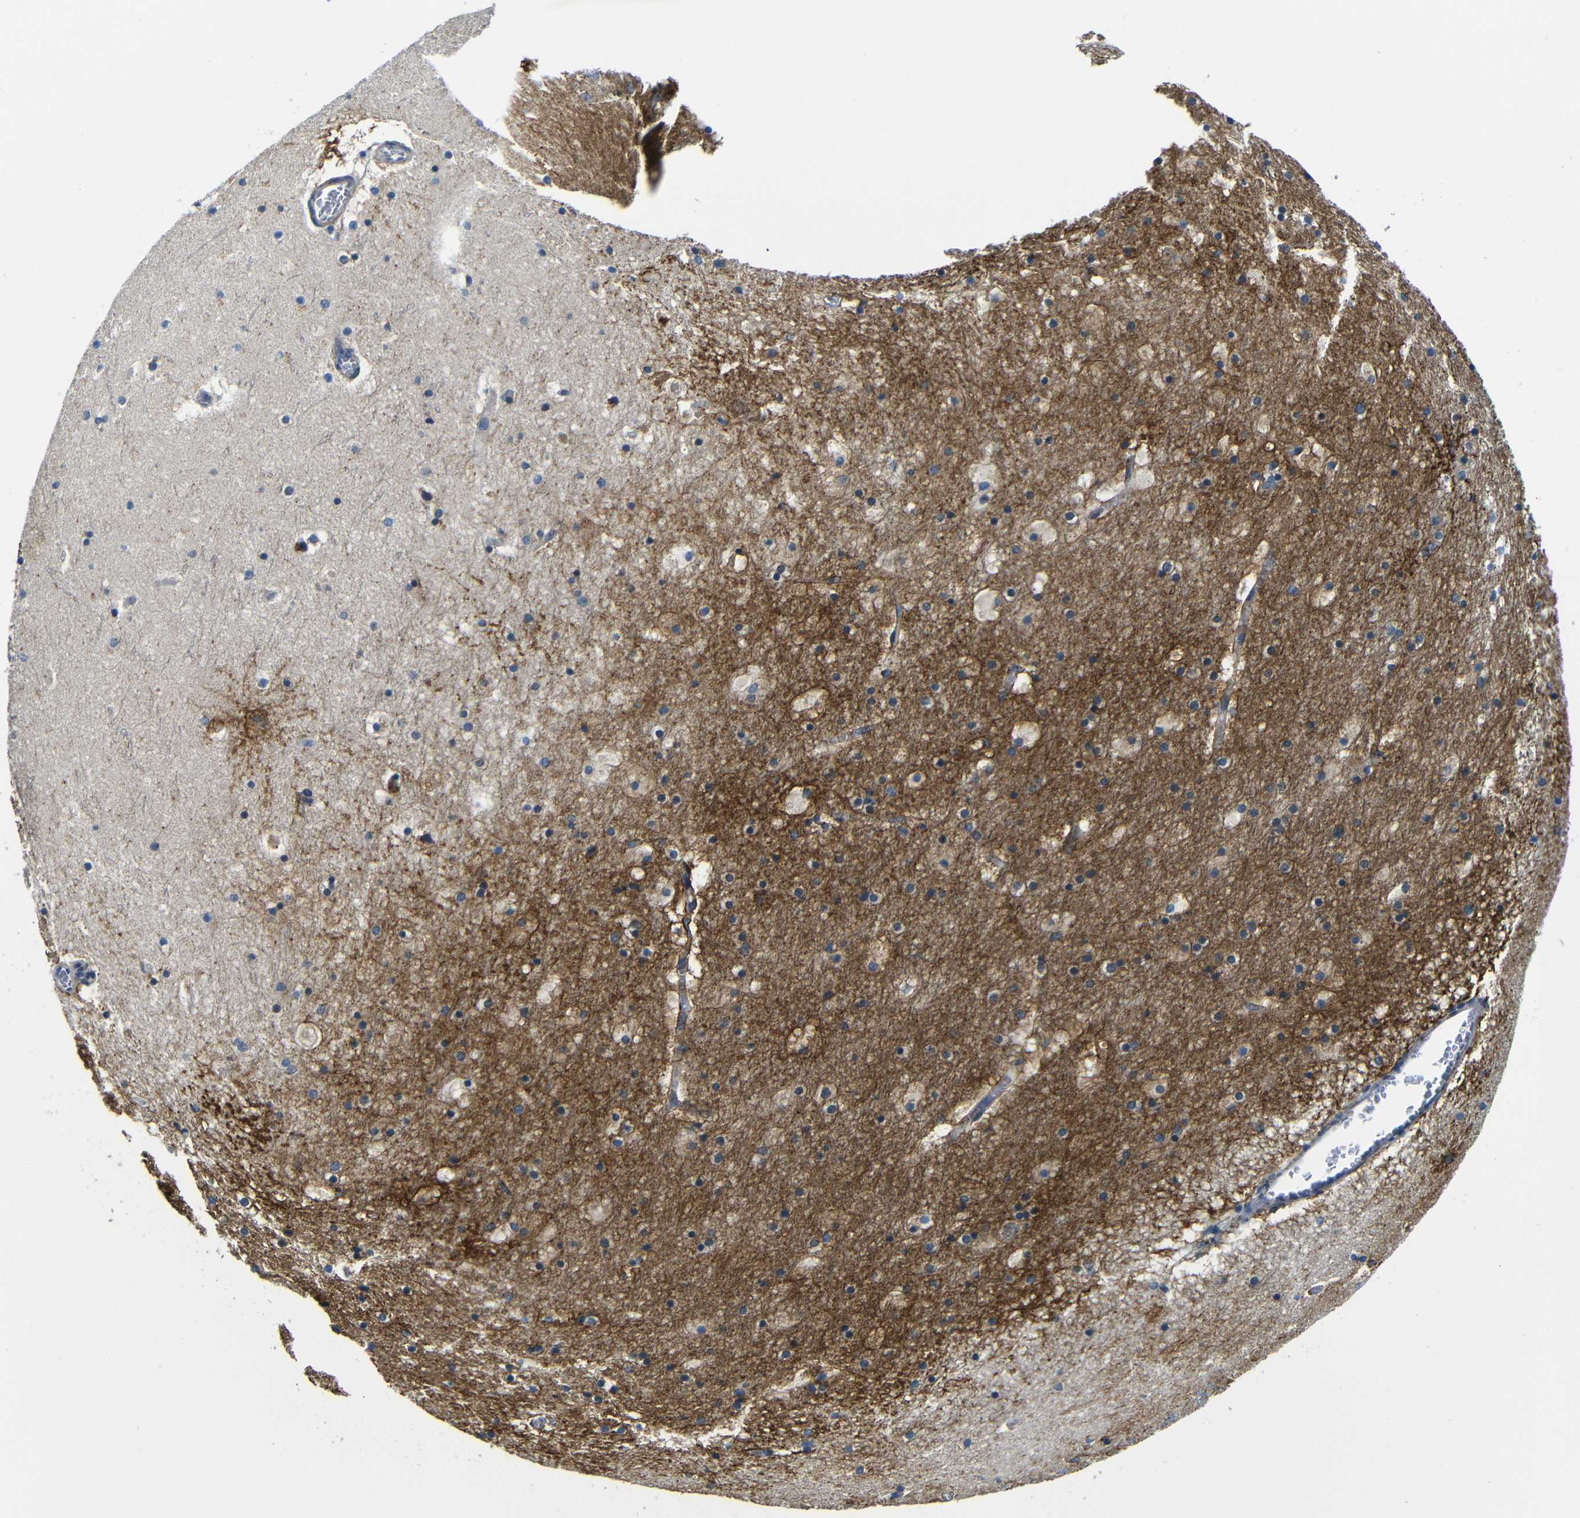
{"staining": {"intensity": "weak", "quantity": "25%-75%", "location": "cytoplasmic/membranous"}, "tissue": "hippocampus", "cell_type": "Glial cells", "image_type": "normal", "snomed": [{"axis": "morphology", "description": "Normal tissue, NOS"}, {"axis": "topography", "description": "Hippocampus"}], "caption": "Unremarkable hippocampus exhibits weak cytoplasmic/membranous staining in approximately 25%-75% of glial cells, visualized by immunohistochemistry. The staining was performed using DAB, with brown indicating positive protein expression. Nuclei are stained blue with hematoxylin.", "gene": "FKBP14", "patient": {"sex": "male", "age": 45}}